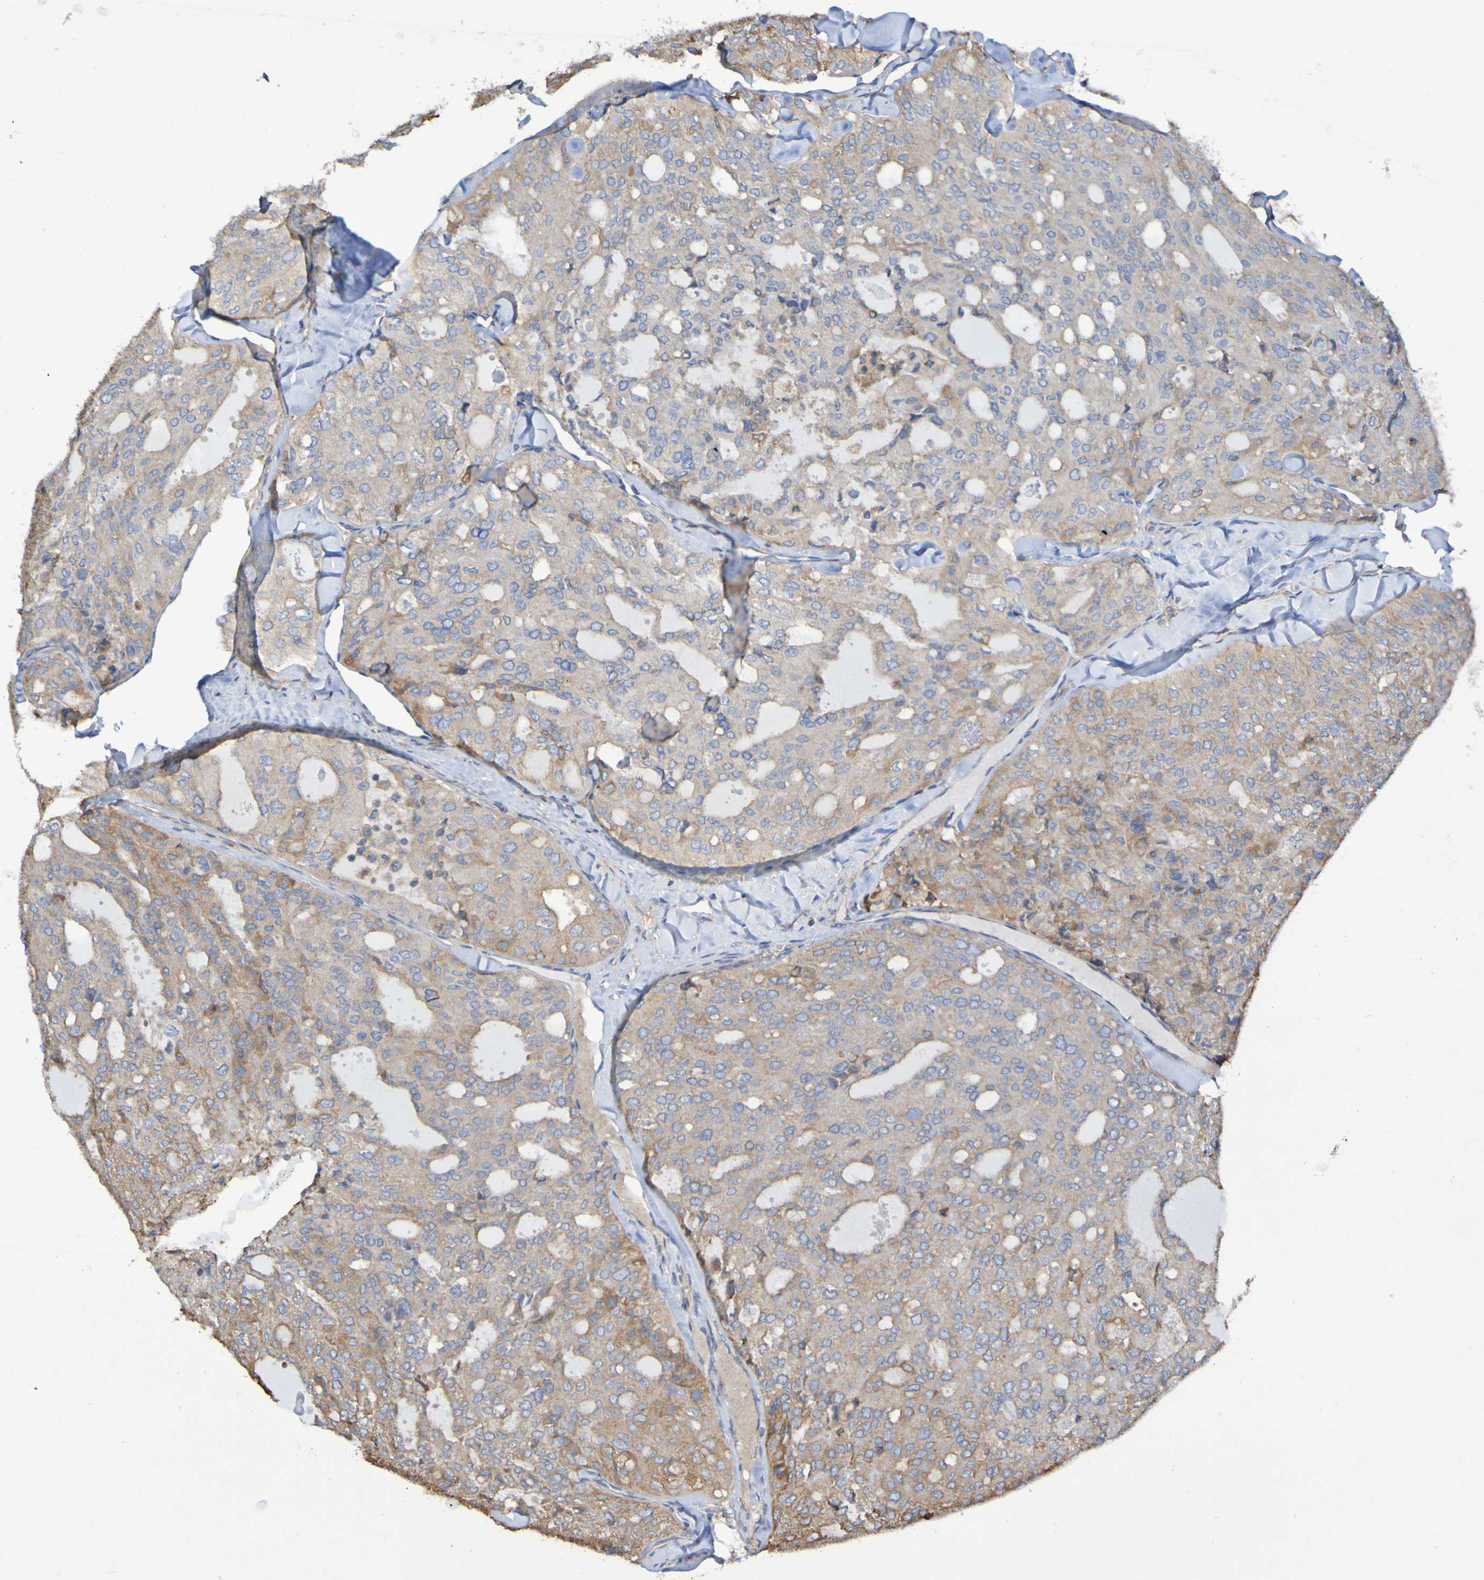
{"staining": {"intensity": "weak", "quantity": ">75%", "location": "cytoplasmic/membranous"}, "tissue": "thyroid cancer", "cell_type": "Tumor cells", "image_type": "cancer", "snomed": [{"axis": "morphology", "description": "Follicular adenoma carcinoma, NOS"}, {"axis": "topography", "description": "Thyroid gland"}], "caption": "Protein staining of thyroid follicular adenoma carcinoma tissue demonstrates weak cytoplasmic/membranous staining in about >75% of tumor cells. The staining was performed using DAB (3,3'-diaminobenzidine), with brown indicating positive protein expression. Nuclei are stained blue with hematoxylin.", "gene": "SYNJ1", "patient": {"sex": "male", "age": 75}}